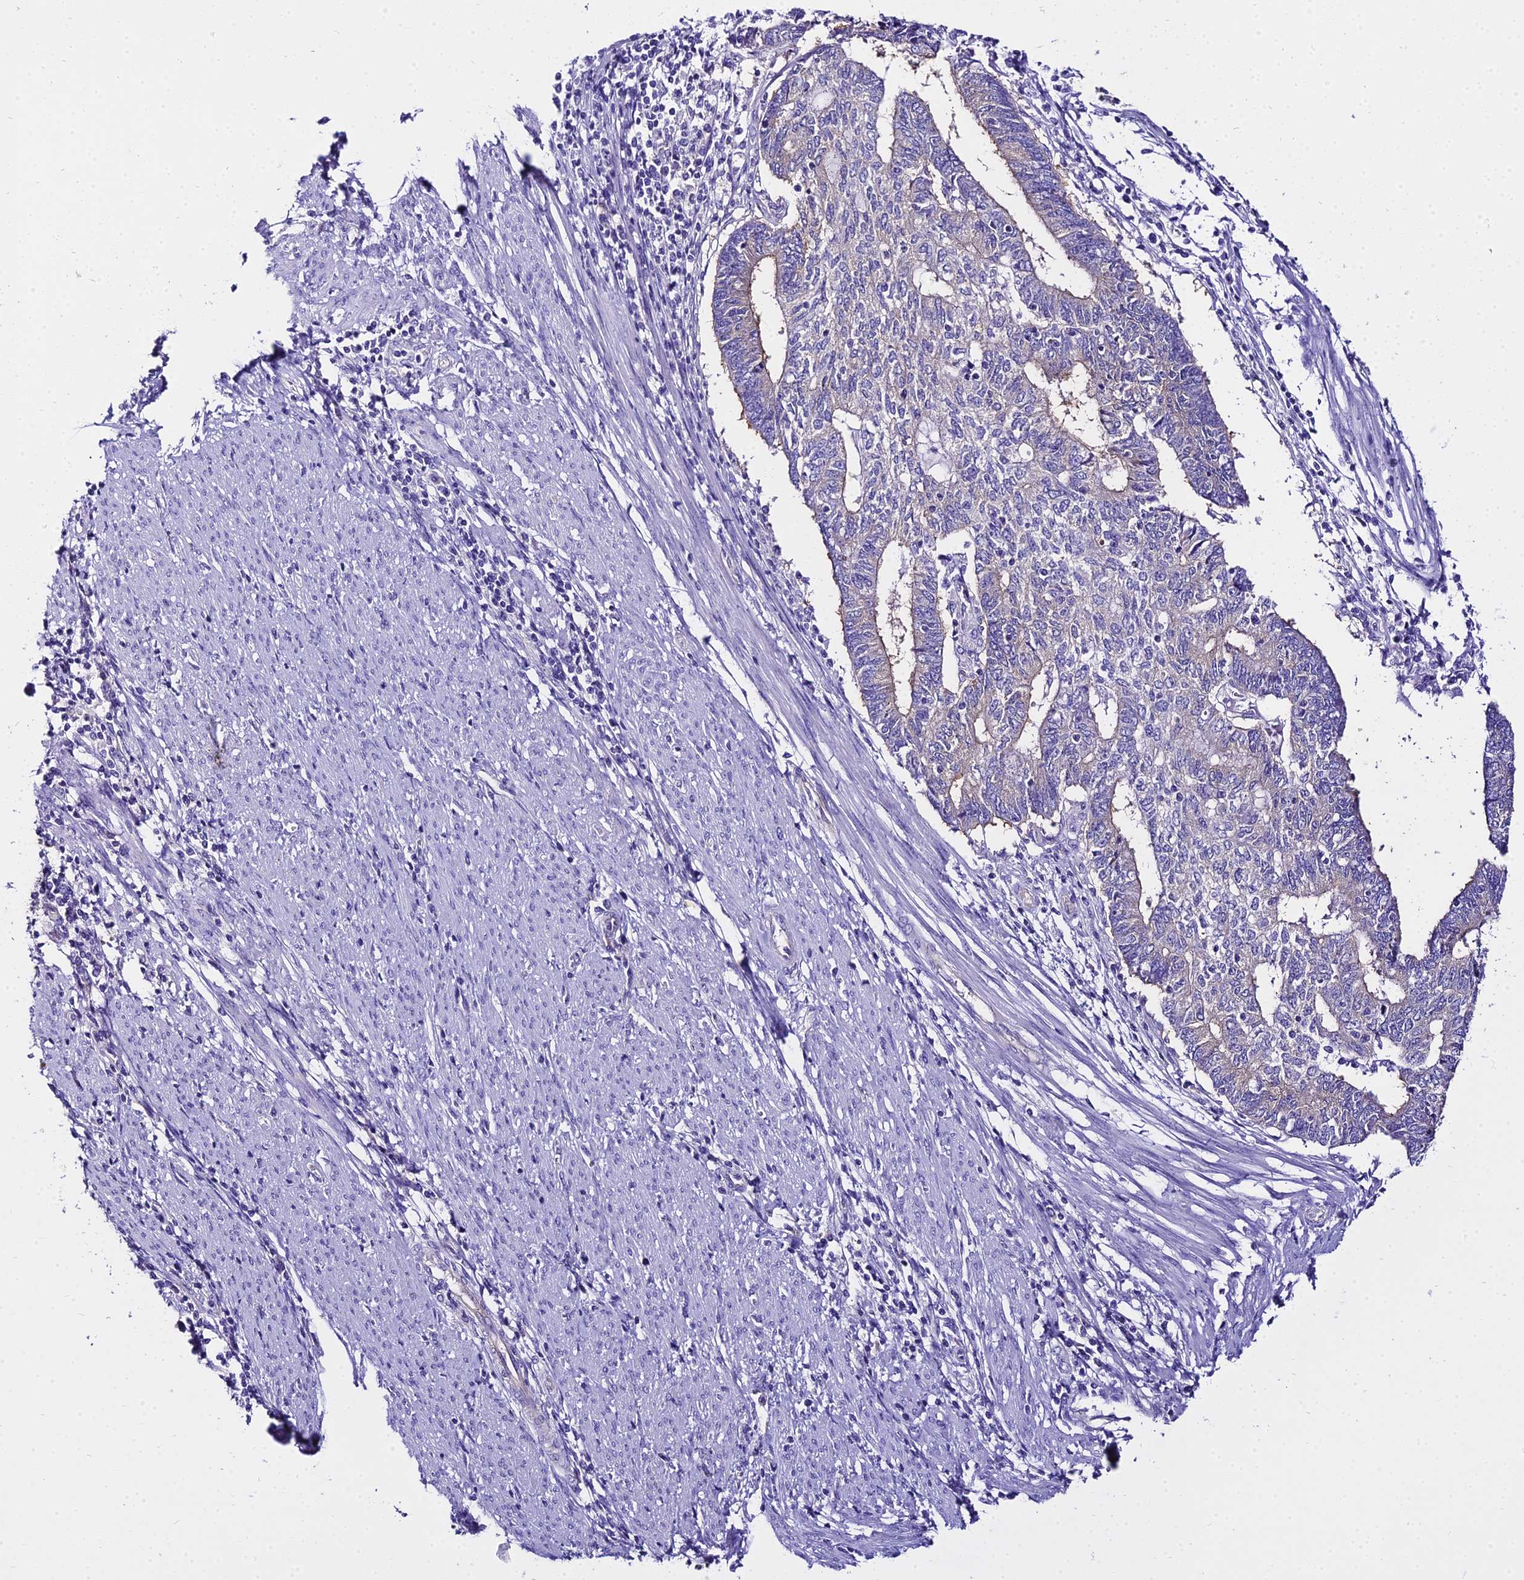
{"staining": {"intensity": "negative", "quantity": "none", "location": "none"}, "tissue": "endometrial cancer", "cell_type": "Tumor cells", "image_type": "cancer", "snomed": [{"axis": "morphology", "description": "Adenocarcinoma, NOS"}, {"axis": "topography", "description": "Uterus"}, {"axis": "topography", "description": "Endometrium"}], "caption": "The immunohistochemistry photomicrograph has no significant expression in tumor cells of endometrial cancer tissue.", "gene": "TUBA3D", "patient": {"sex": "female", "age": 70}}